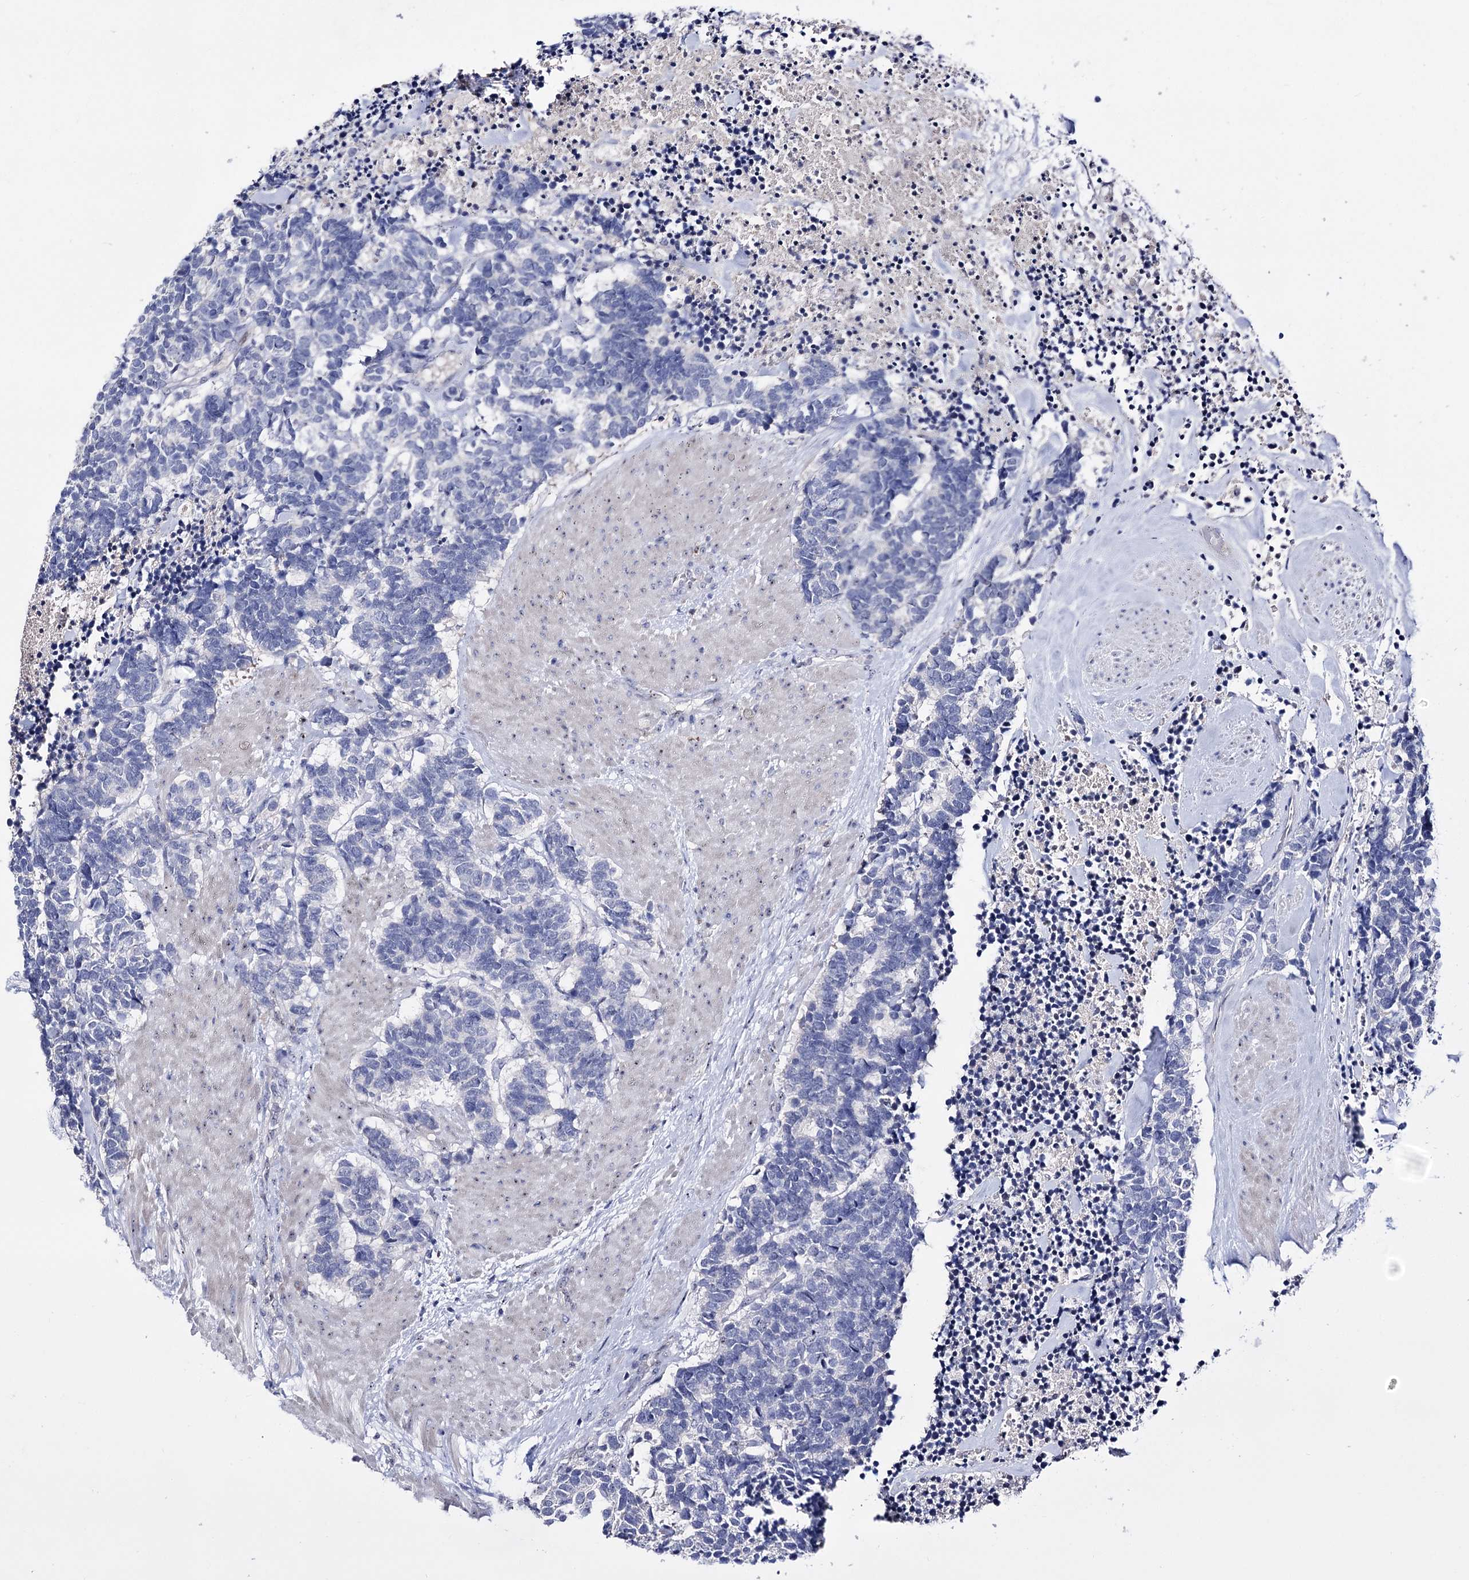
{"staining": {"intensity": "negative", "quantity": "none", "location": "none"}, "tissue": "carcinoid", "cell_type": "Tumor cells", "image_type": "cancer", "snomed": [{"axis": "morphology", "description": "Carcinoma, NOS"}, {"axis": "morphology", "description": "Carcinoid, malignant, NOS"}, {"axis": "topography", "description": "Urinary bladder"}], "caption": "An immunohistochemistry (IHC) histopathology image of carcinoid is shown. There is no staining in tumor cells of carcinoid.", "gene": "PCGF5", "patient": {"sex": "male", "age": 57}}